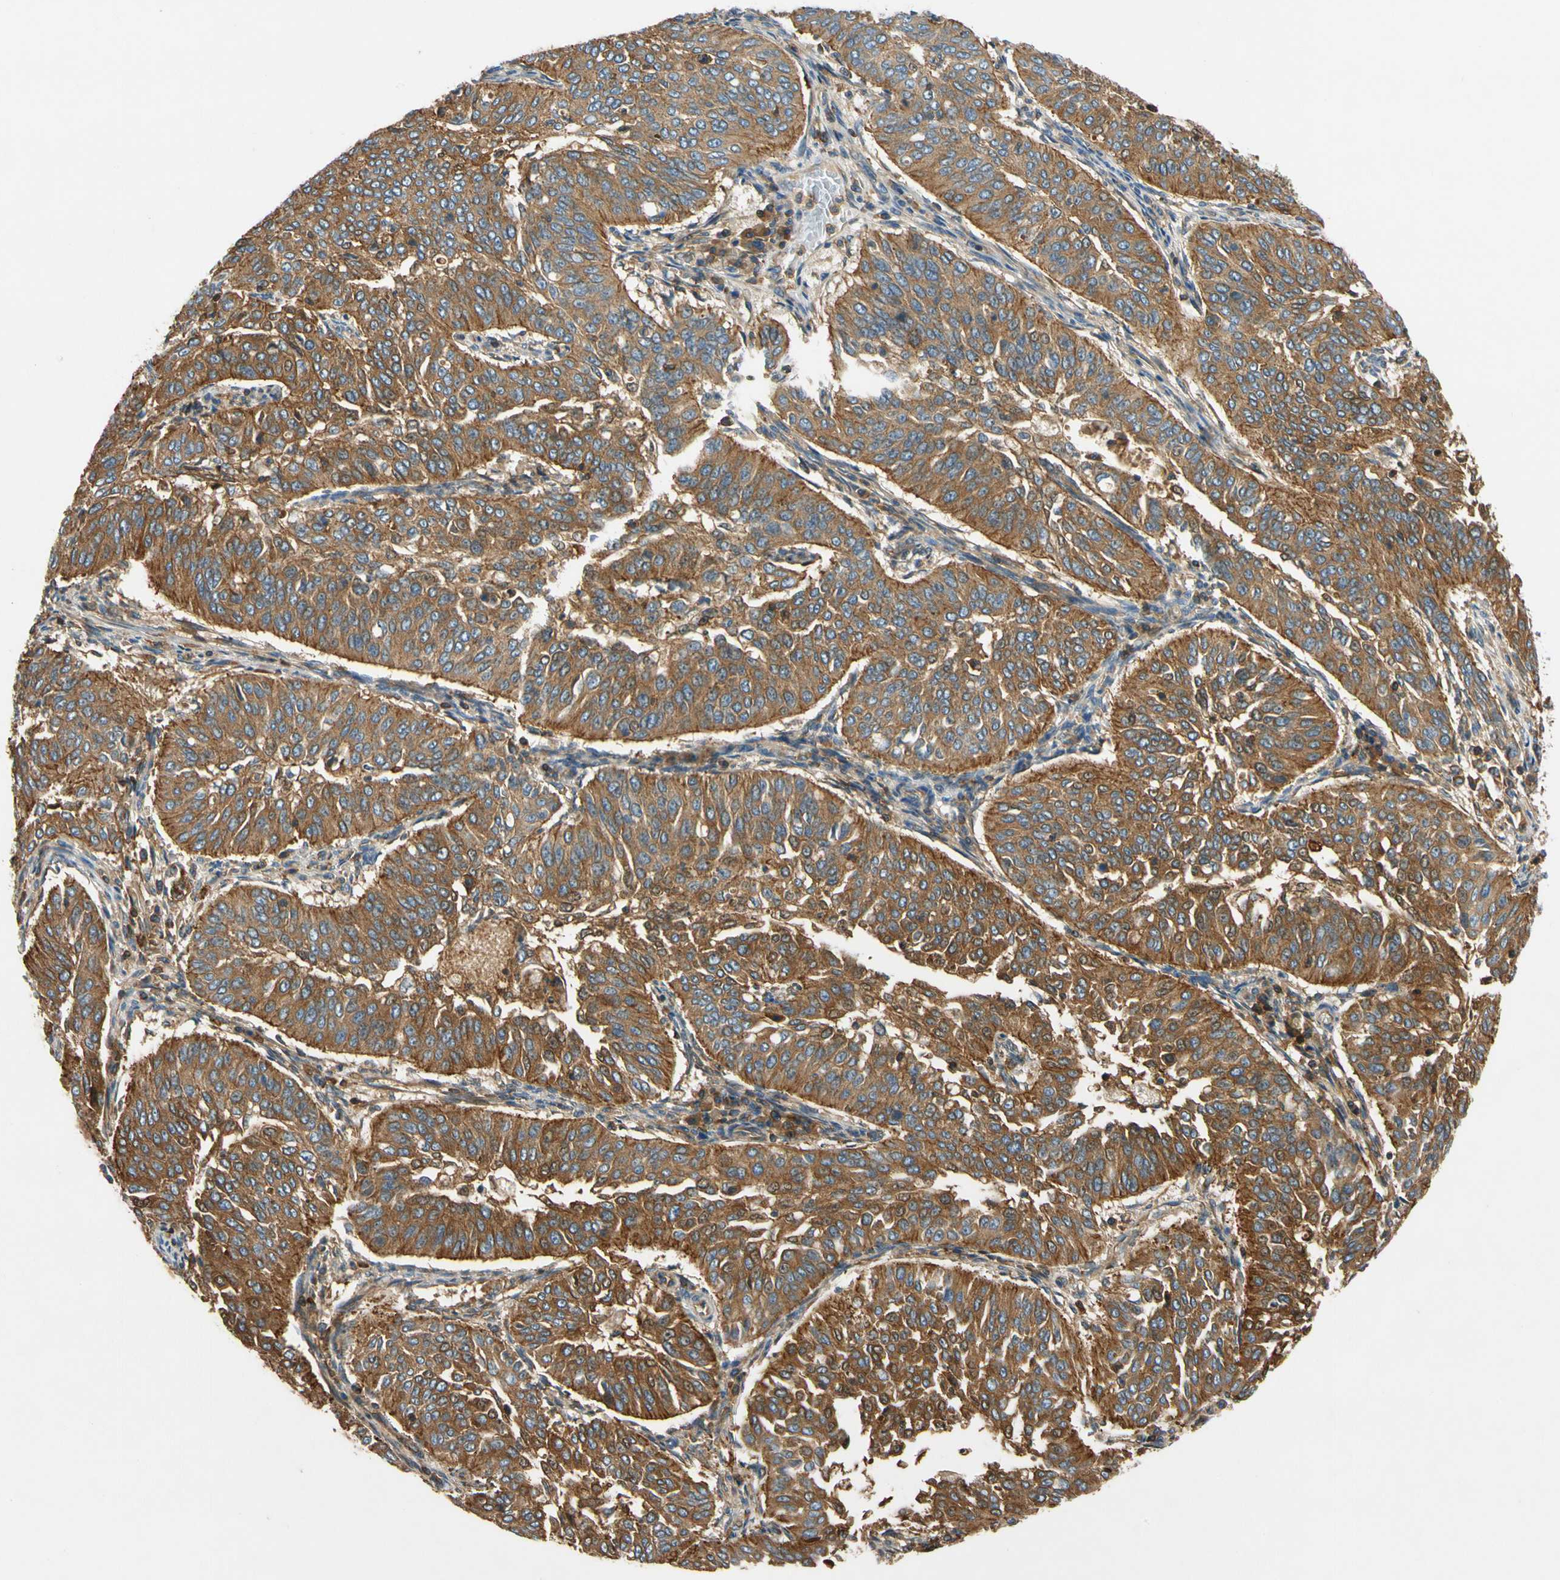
{"staining": {"intensity": "moderate", "quantity": ">75%", "location": "cytoplasmic/membranous"}, "tissue": "cervical cancer", "cell_type": "Tumor cells", "image_type": "cancer", "snomed": [{"axis": "morphology", "description": "Normal tissue, NOS"}, {"axis": "morphology", "description": "Squamous cell carcinoma, NOS"}, {"axis": "topography", "description": "Cervix"}], "caption": "An immunohistochemistry image of neoplastic tissue is shown. Protein staining in brown highlights moderate cytoplasmic/membranous positivity in cervical squamous cell carcinoma within tumor cells.", "gene": "TCP11L1", "patient": {"sex": "female", "age": 39}}